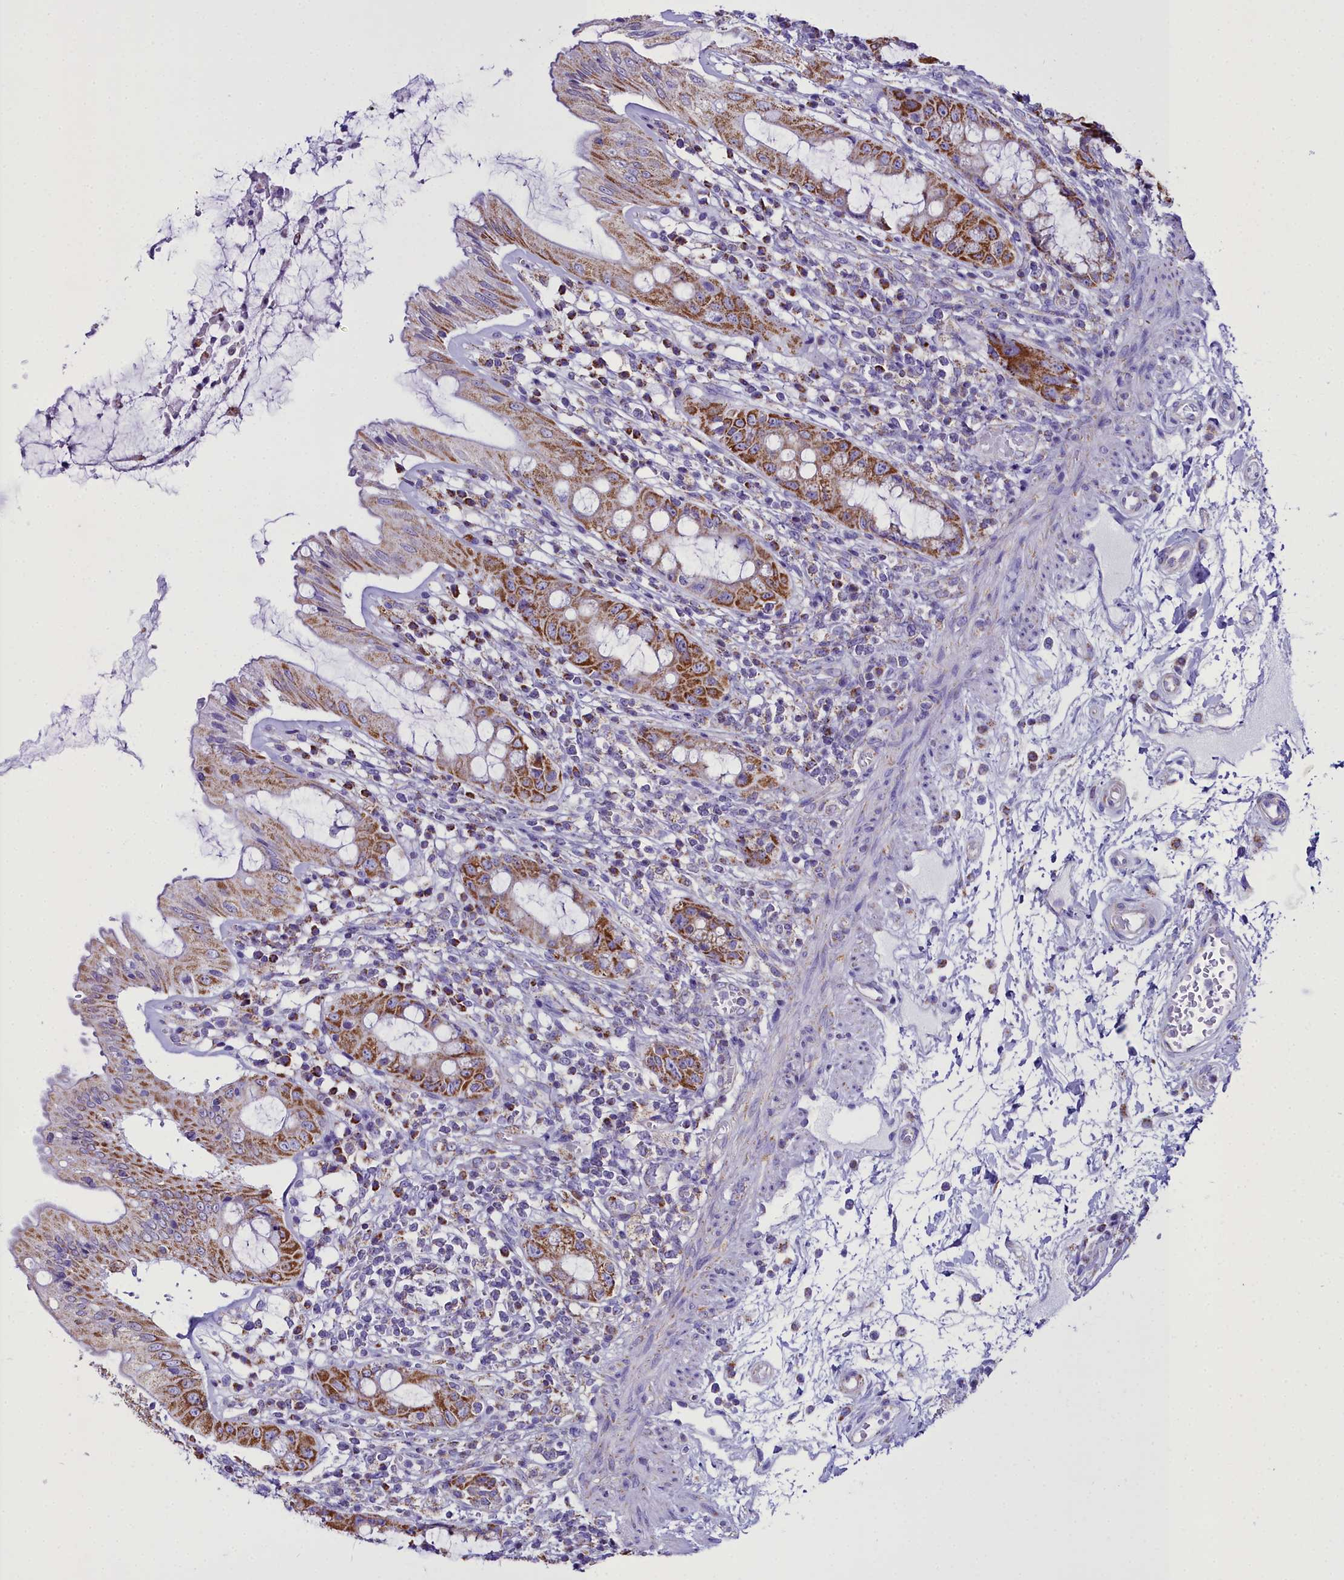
{"staining": {"intensity": "moderate", "quantity": ">75%", "location": "cytoplasmic/membranous"}, "tissue": "rectum", "cell_type": "Glandular cells", "image_type": "normal", "snomed": [{"axis": "morphology", "description": "Normal tissue, NOS"}, {"axis": "topography", "description": "Rectum"}], "caption": "A medium amount of moderate cytoplasmic/membranous staining is identified in about >75% of glandular cells in benign rectum. (brown staining indicates protein expression, while blue staining denotes nuclei).", "gene": "WDFY3", "patient": {"sex": "female", "age": 57}}